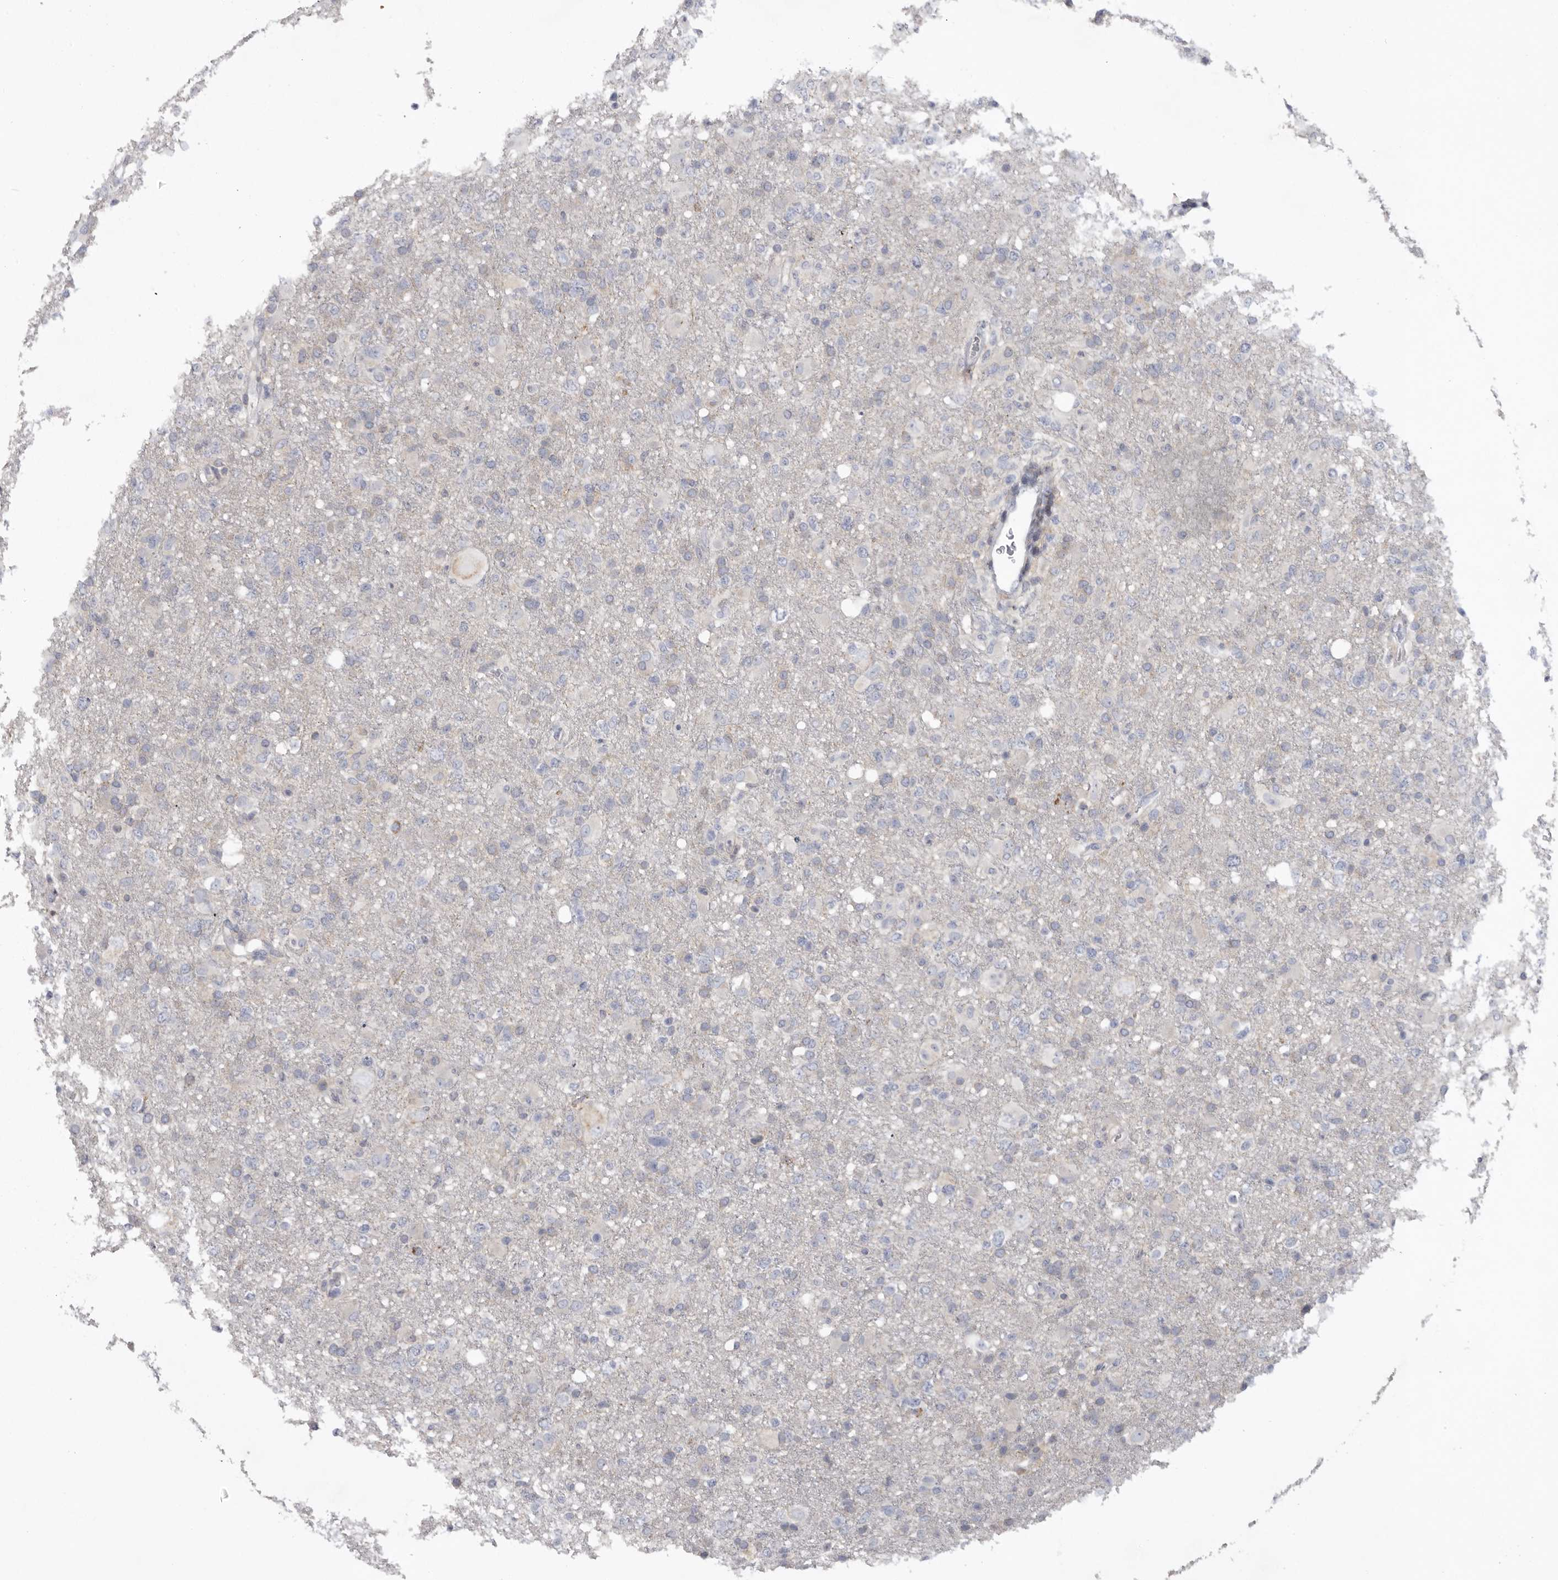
{"staining": {"intensity": "negative", "quantity": "none", "location": "none"}, "tissue": "glioma", "cell_type": "Tumor cells", "image_type": "cancer", "snomed": [{"axis": "morphology", "description": "Glioma, malignant, High grade"}, {"axis": "topography", "description": "Brain"}], "caption": "Immunohistochemical staining of human high-grade glioma (malignant) exhibits no significant positivity in tumor cells.", "gene": "USP24", "patient": {"sex": "female", "age": 57}}